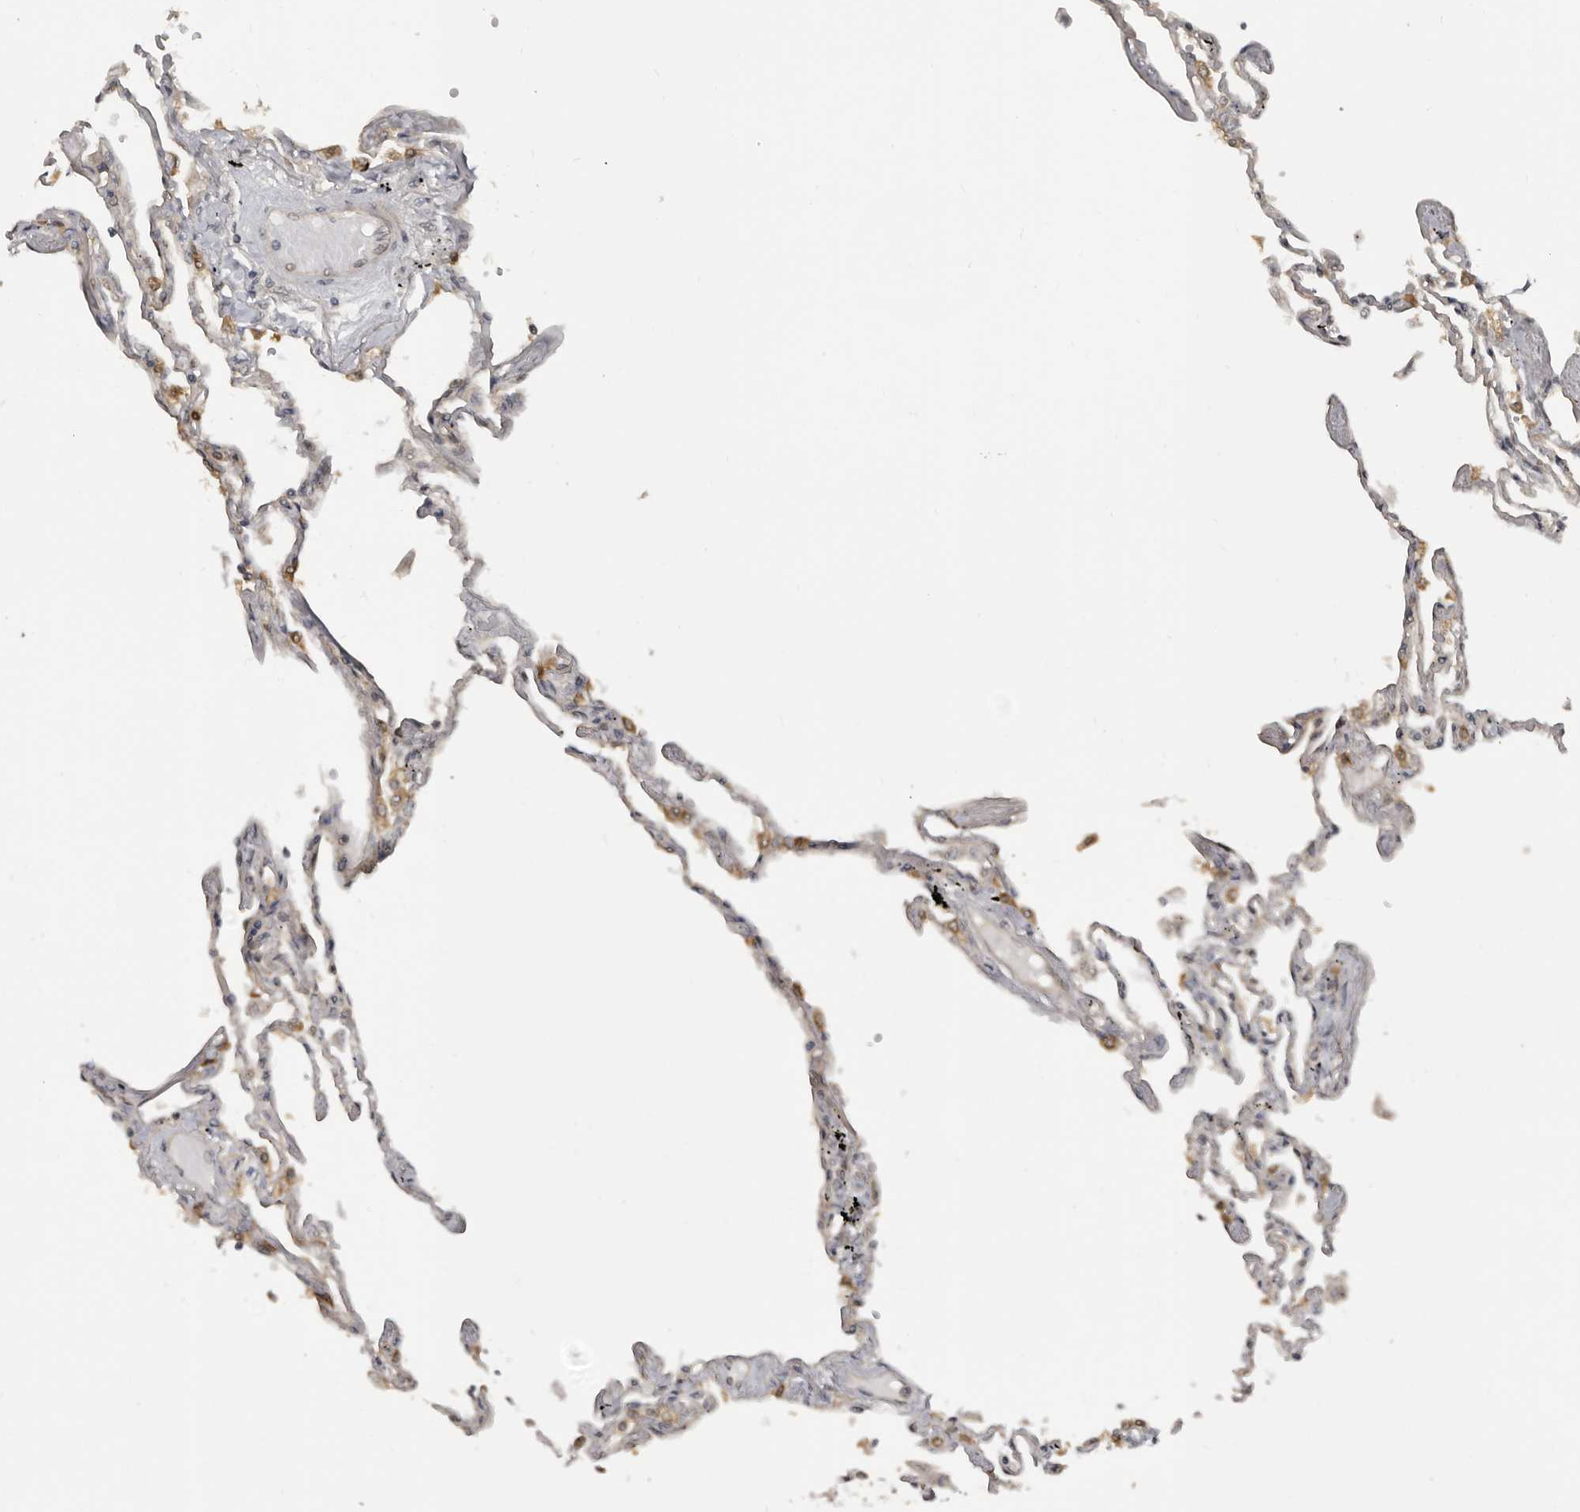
{"staining": {"intensity": "moderate", "quantity": "25%-75%", "location": "cytoplasmic/membranous"}, "tissue": "lung", "cell_type": "Alveolar cells", "image_type": "normal", "snomed": [{"axis": "morphology", "description": "Normal tissue, NOS"}, {"axis": "topography", "description": "Lung"}], "caption": "Protein expression by immunohistochemistry (IHC) exhibits moderate cytoplasmic/membranous positivity in about 25%-75% of alveolar cells in unremarkable lung.", "gene": "BAD", "patient": {"sex": "female", "age": 67}}